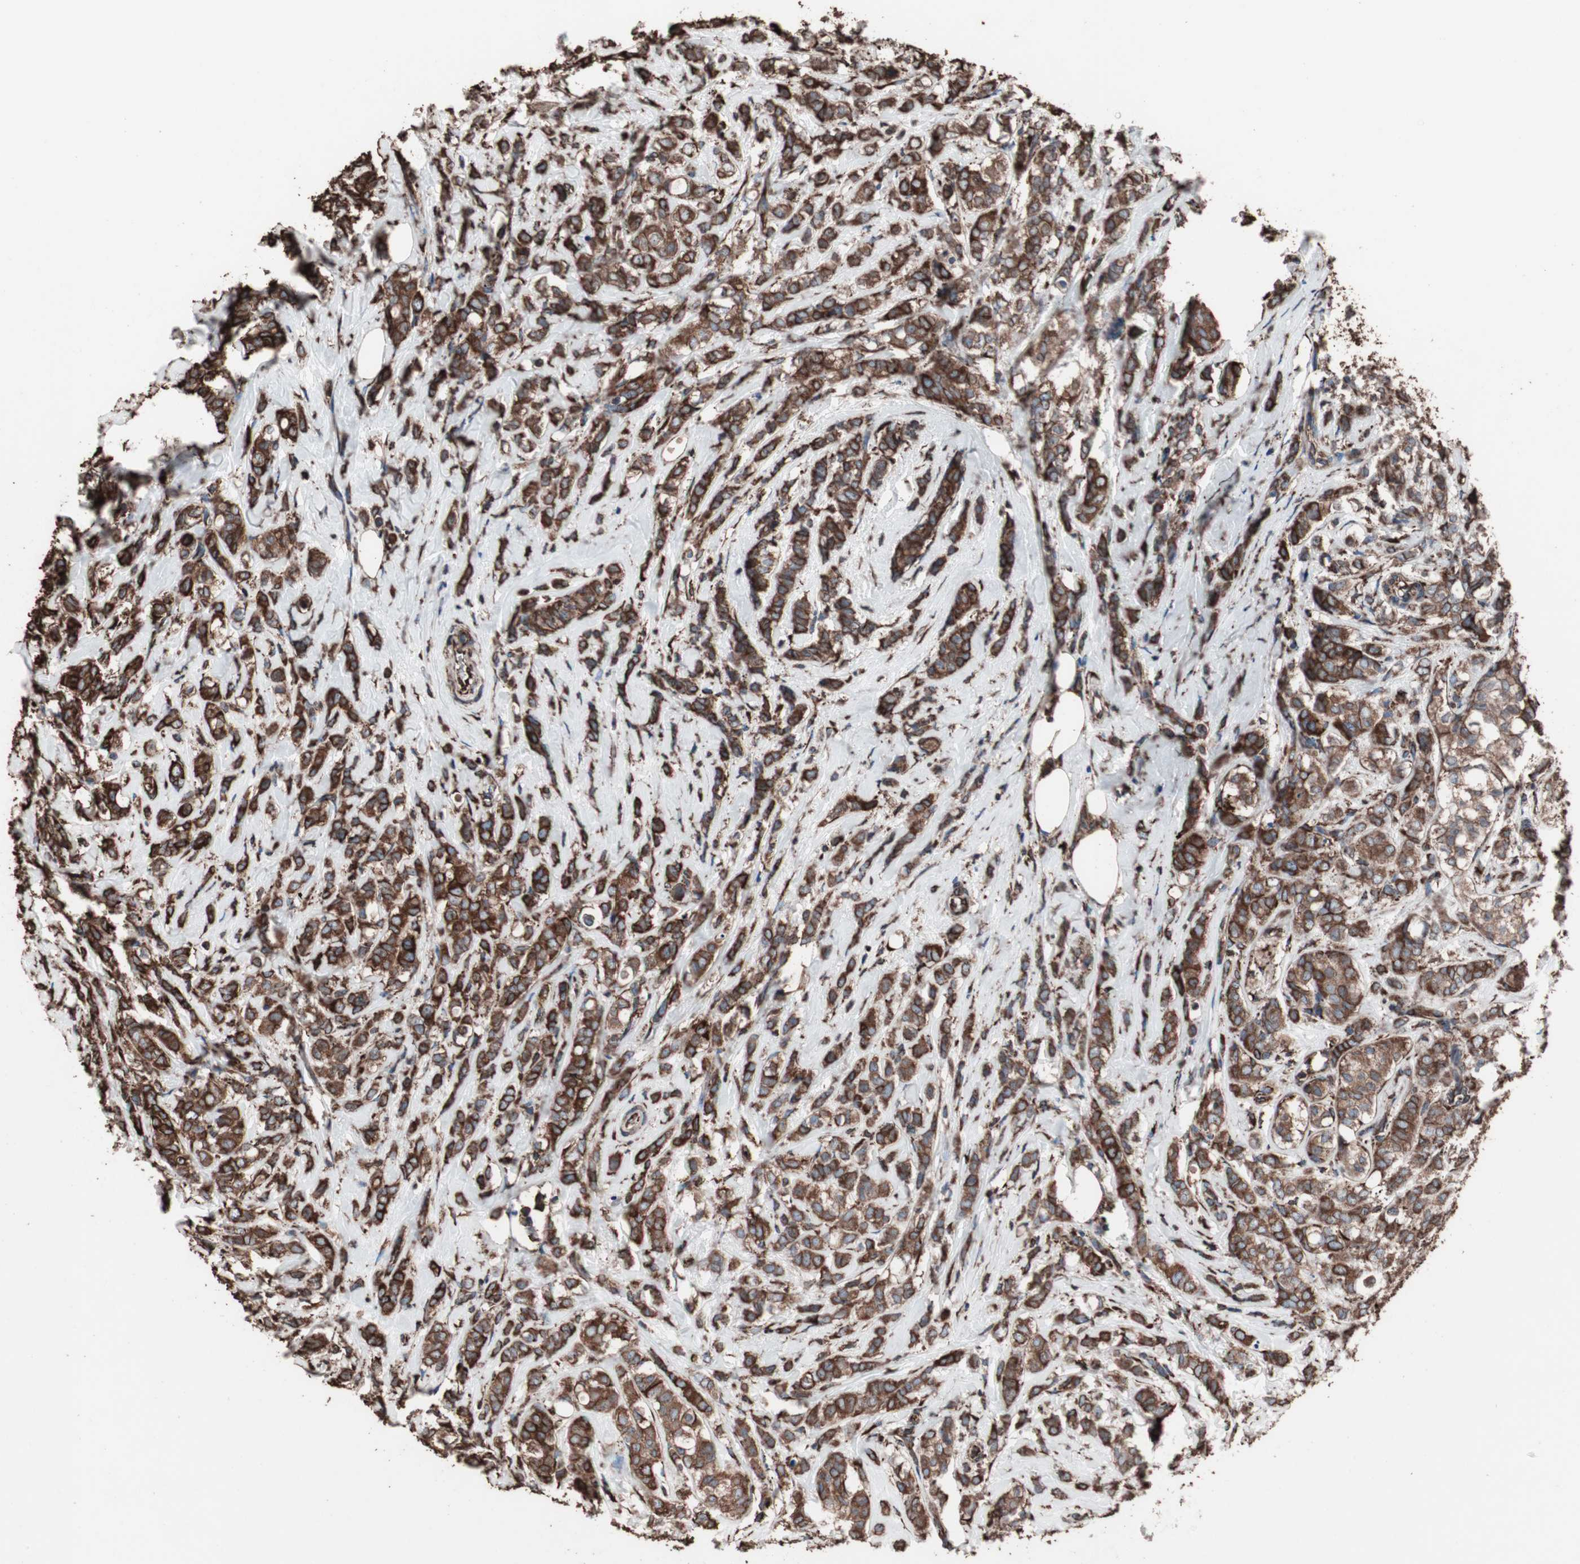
{"staining": {"intensity": "strong", "quantity": ">75%", "location": "cytoplasmic/membranous"}, "tissue": "breast cancer", "cell_type": "Tumor cells", "image_type": "cancer", "snomed": [{"axis": "morphology", "description": "Lobular carcinoma"}, {"axis": "topography", "description": "Breast"}], "caption": "Breast lobular carcinoma stained with IHC shows strong cytoplasmic/membranous staining in about >75% of tumor cells.", "gene": "HSP90B1", "patient": {"sex": "female", "age": 60}}